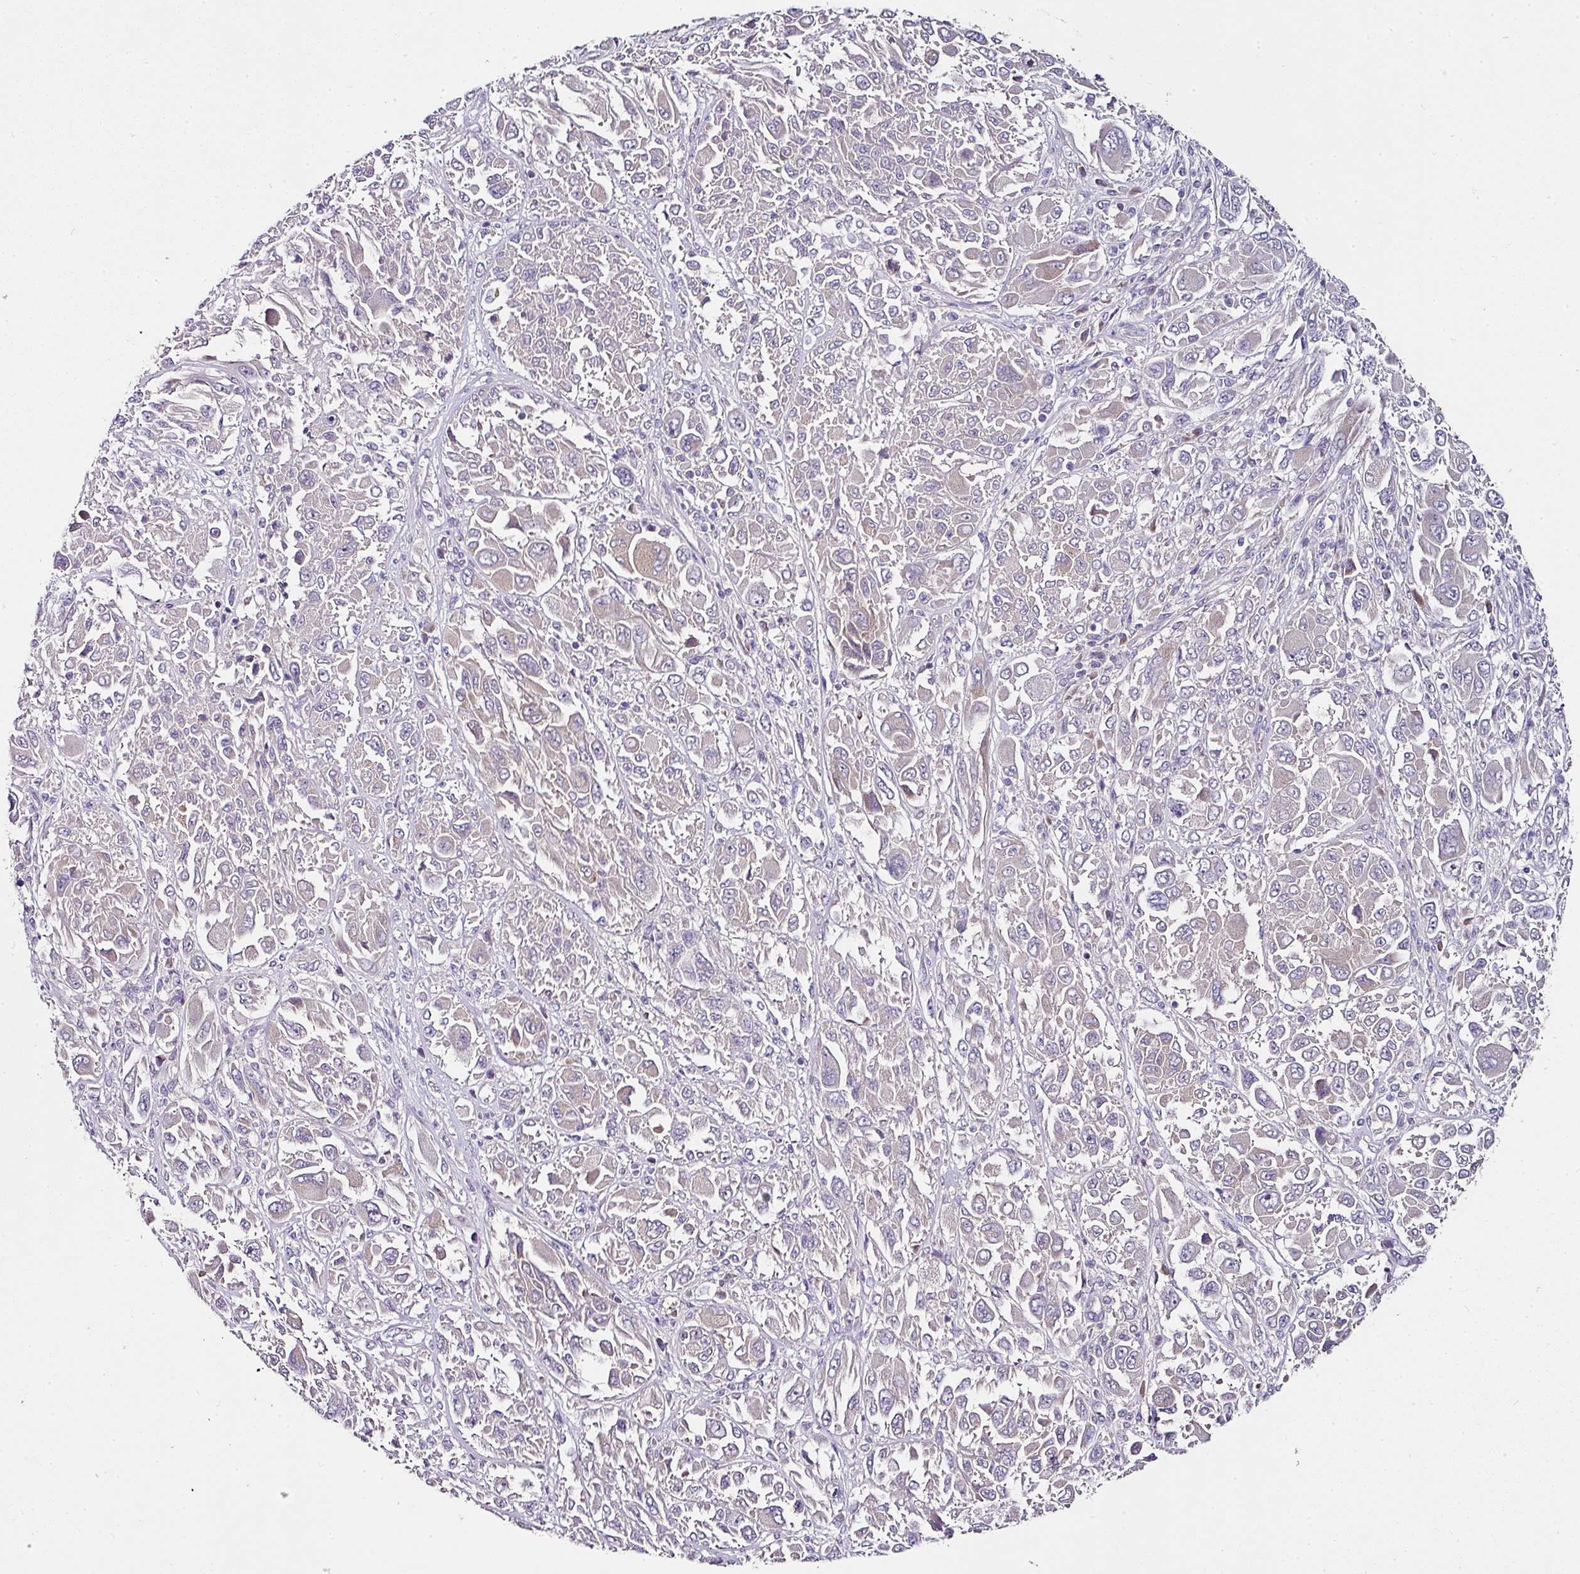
{"staining": {"intensity": "negative", "quantity": "none", "location": "none"}, "tissue": "melanoma", "cell_type": "Tumor cells", "image_type": "cancer", "snomed": [{"axis": "morphology", "description": "Malignant melanoma, NOS"}, {"axis": "topography", "description": "Skin"}], "caption": "An IHC micrograph of melanoma is shown. There is no staining in tumor cells of melanoma.", "gene": "SKIC2", "patient": {"sex": "female", "age": 91}}